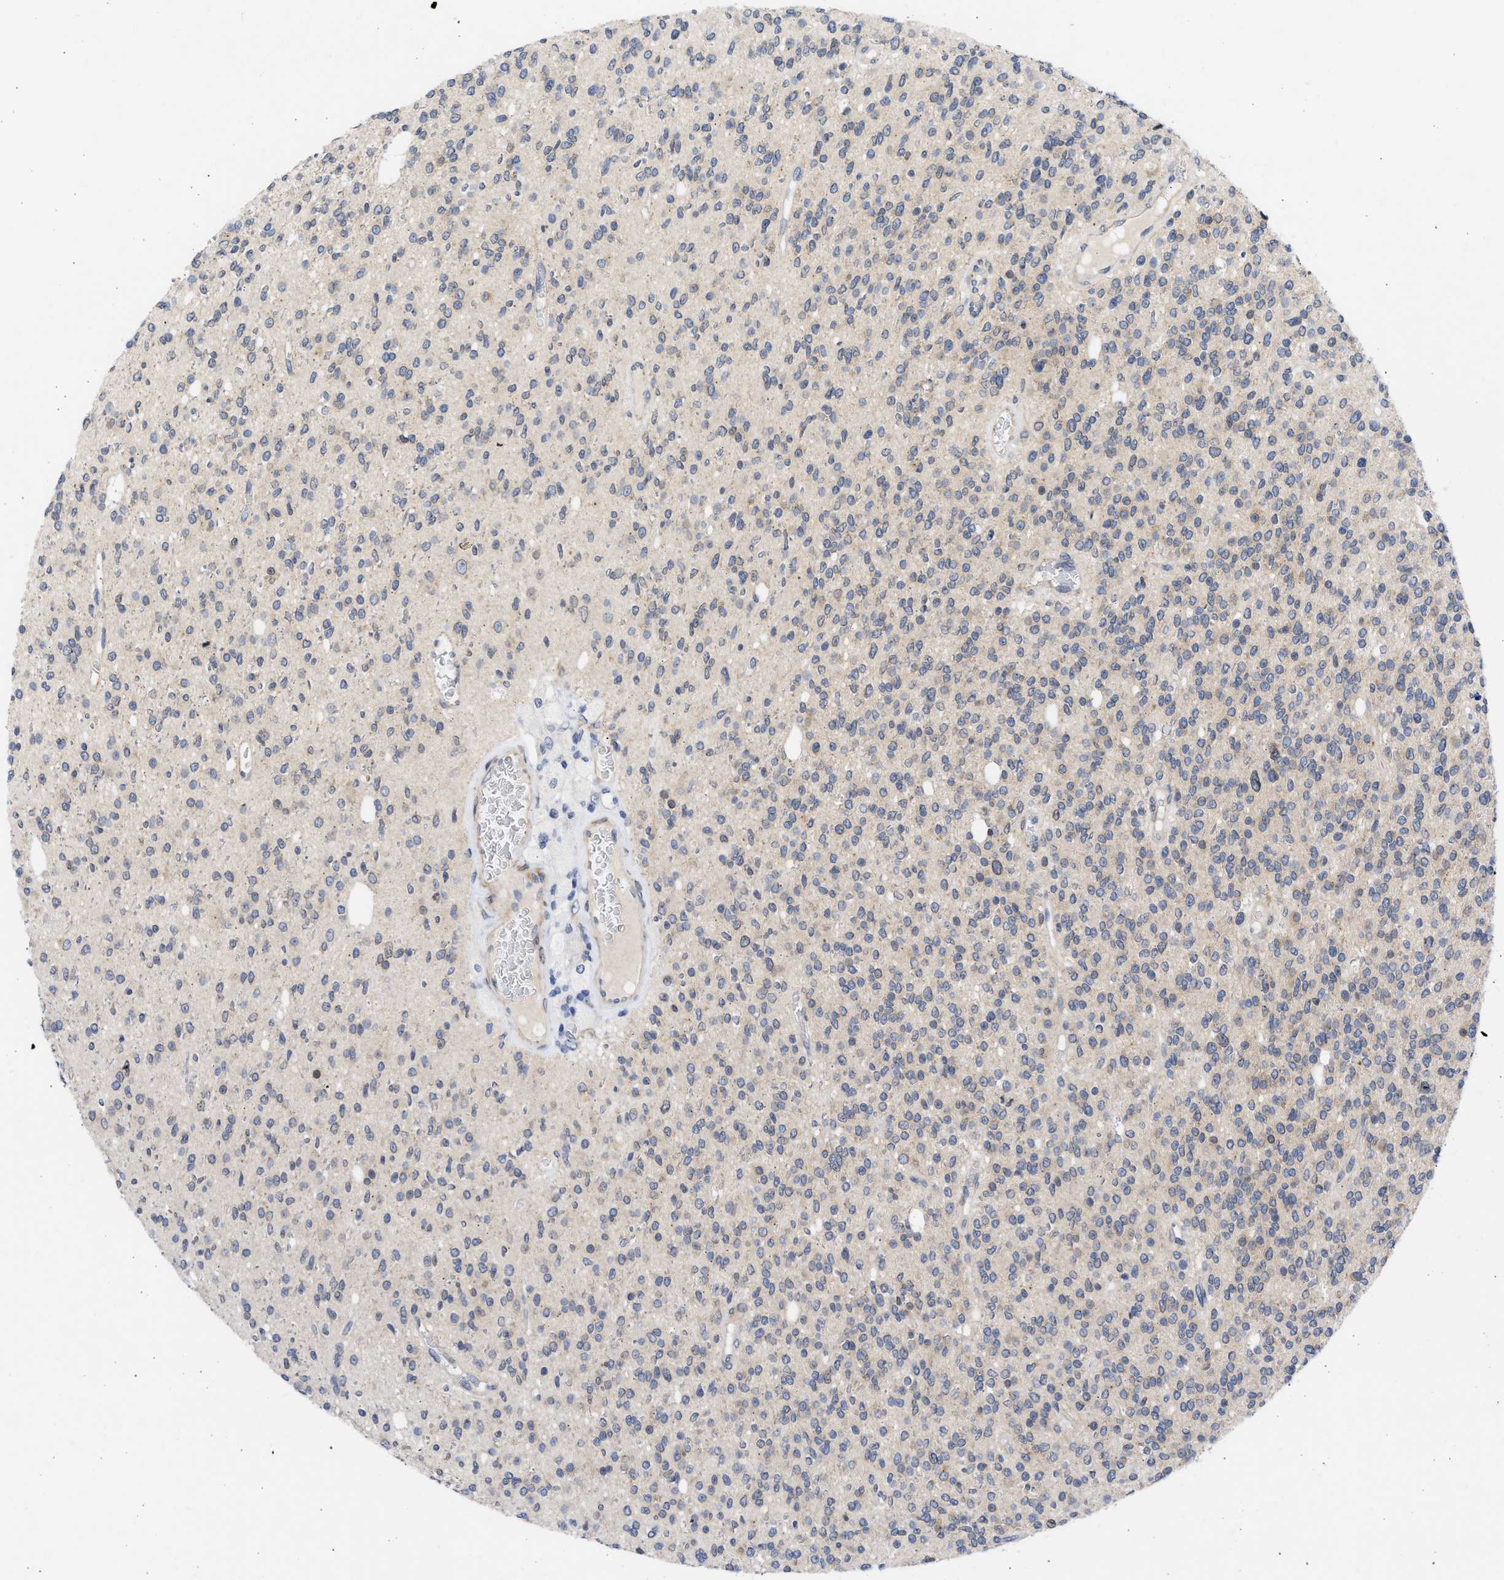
{"staining": {"intensity": "weak", "quantity": "<25%", "location": "cytoplasmic/membranous"}, "tissue": "glioma", "cell_type": "Tumor cells", "image_type": "cancer", "snomed": [{"axis": "morphology", "description": "Glioma, malignant, High grade"}, {"axis": "topography", "description": "Brain"}], "caption": "DAB immunohistochemical staining of glioma displays no significant positivity in tumor cells.", "gene": "NUP35", "patient": {"sex": "male", "age": 34}}